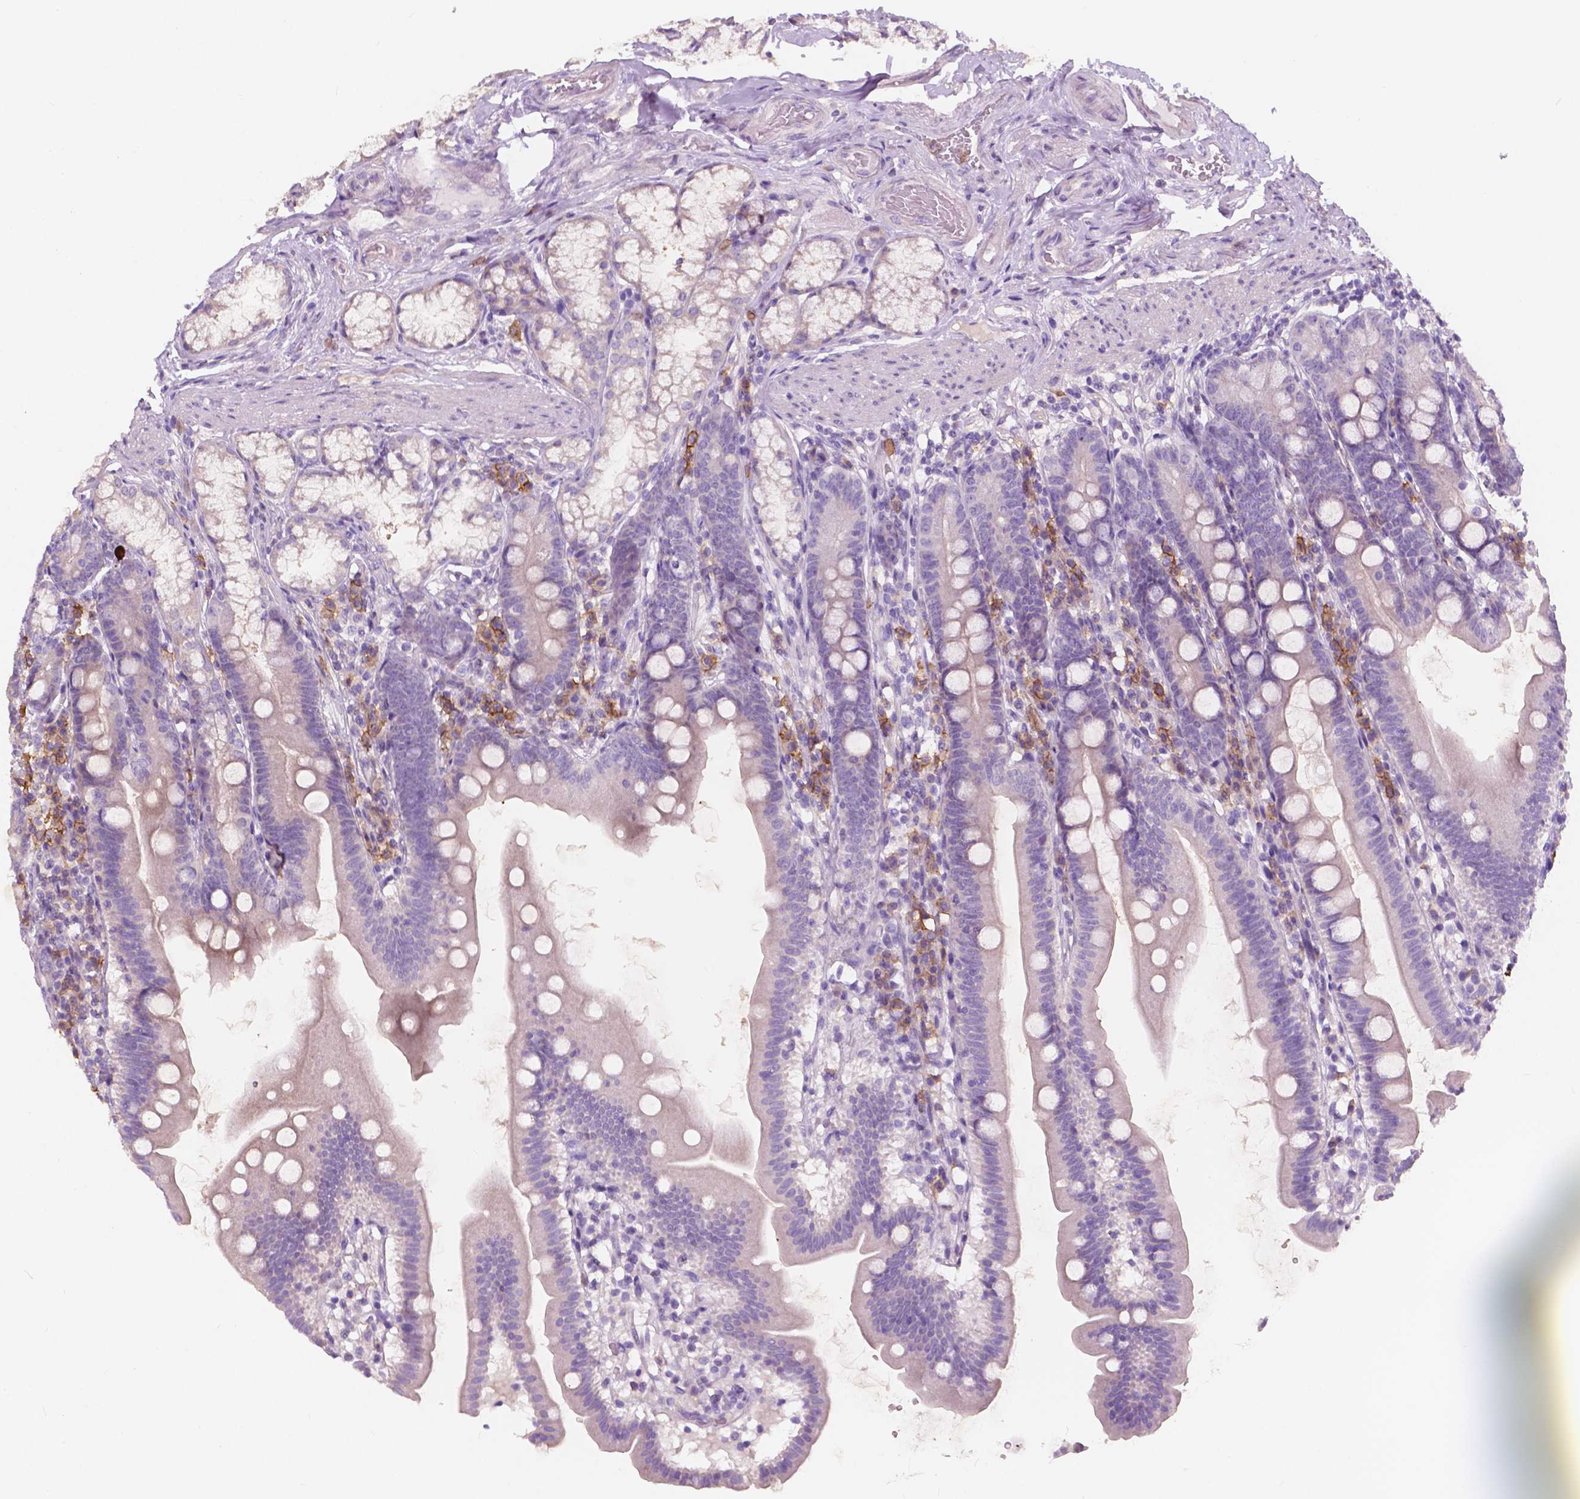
{"staining": {"intensity": "negative", "quantity": "none", "location": "none"}, "tissue": "duodenum", "cell_type": "Glandular cells", "image_type": "normal", "snomed": [{"axis": "morphology", "description": "Normal tissue, NOS"}, {"axis": "topography", "description": "Duodenum"}], "caption": "Human duodenum stained for a protein using IHC displays no staining in glandular cells.", "gene": "SEMA4A", "patient": {"sex": "female", "age": 67}}